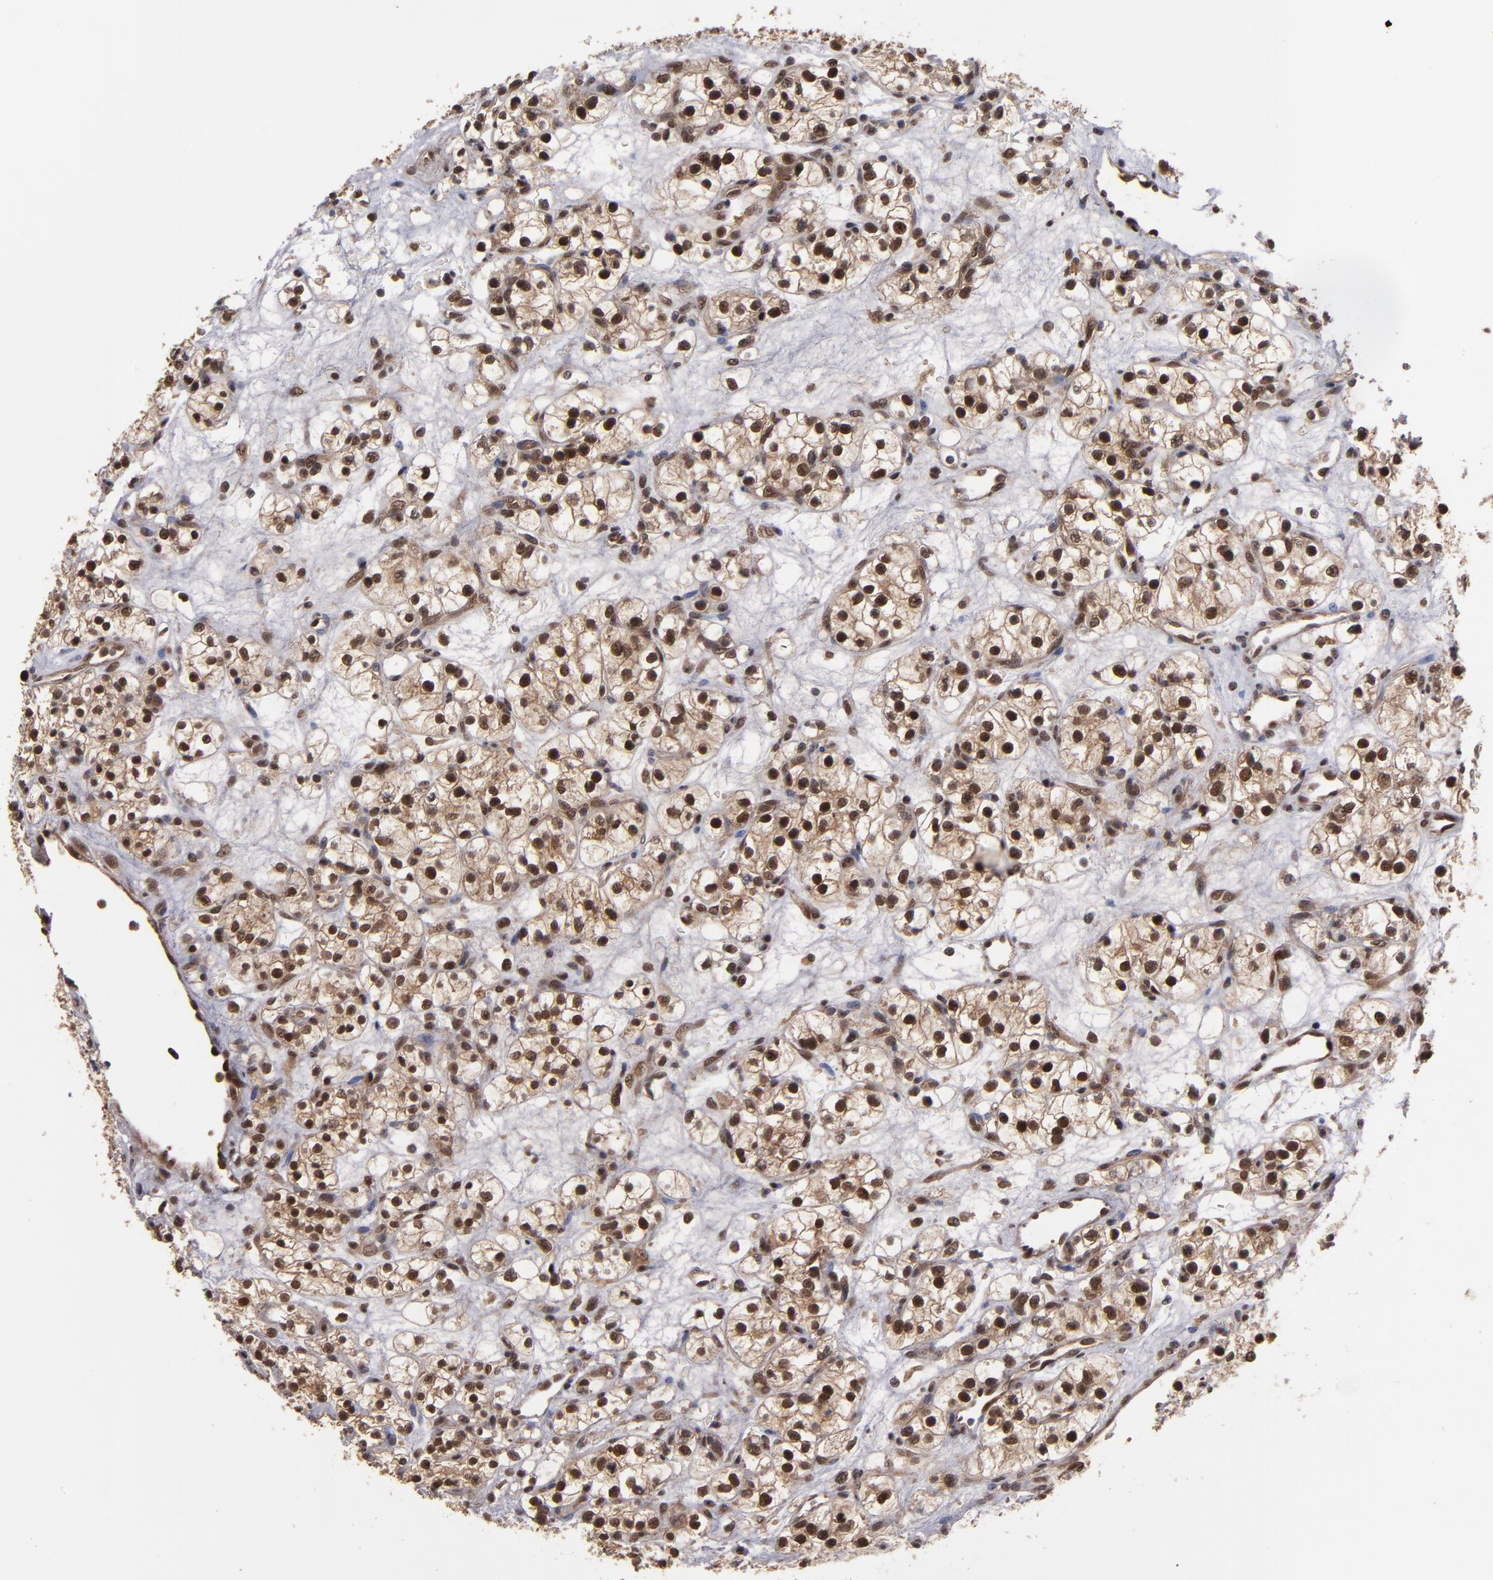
{"staining": {"intensity": "weak", "quantity": ">75%", "location": "cytoplasmic/membranous,nuclear"}, "tissue": "renal cancer", "cell_type": "Tumor cells", "image_type": "cancer", "snomed": [{"axis": "morphology", "description": "Adenocarcinoma, NOS"}, {"axis": "topography", "description": "Kidney"}], "caption": "Immunohistochemistry photomicrograph of neoplastic tissue: adenocarcinoma (renal) stained using immunohistochemistry (IHC) demonstrates low levels of weak protein expression localized specifically in the cytoplasmic/membranous and nuclear of tumor cells, appearing as a cytoplasmic/membranous and nuclear brown color.", "gene": "CUL5", "patient": {"sex": "female", "age": 60}}